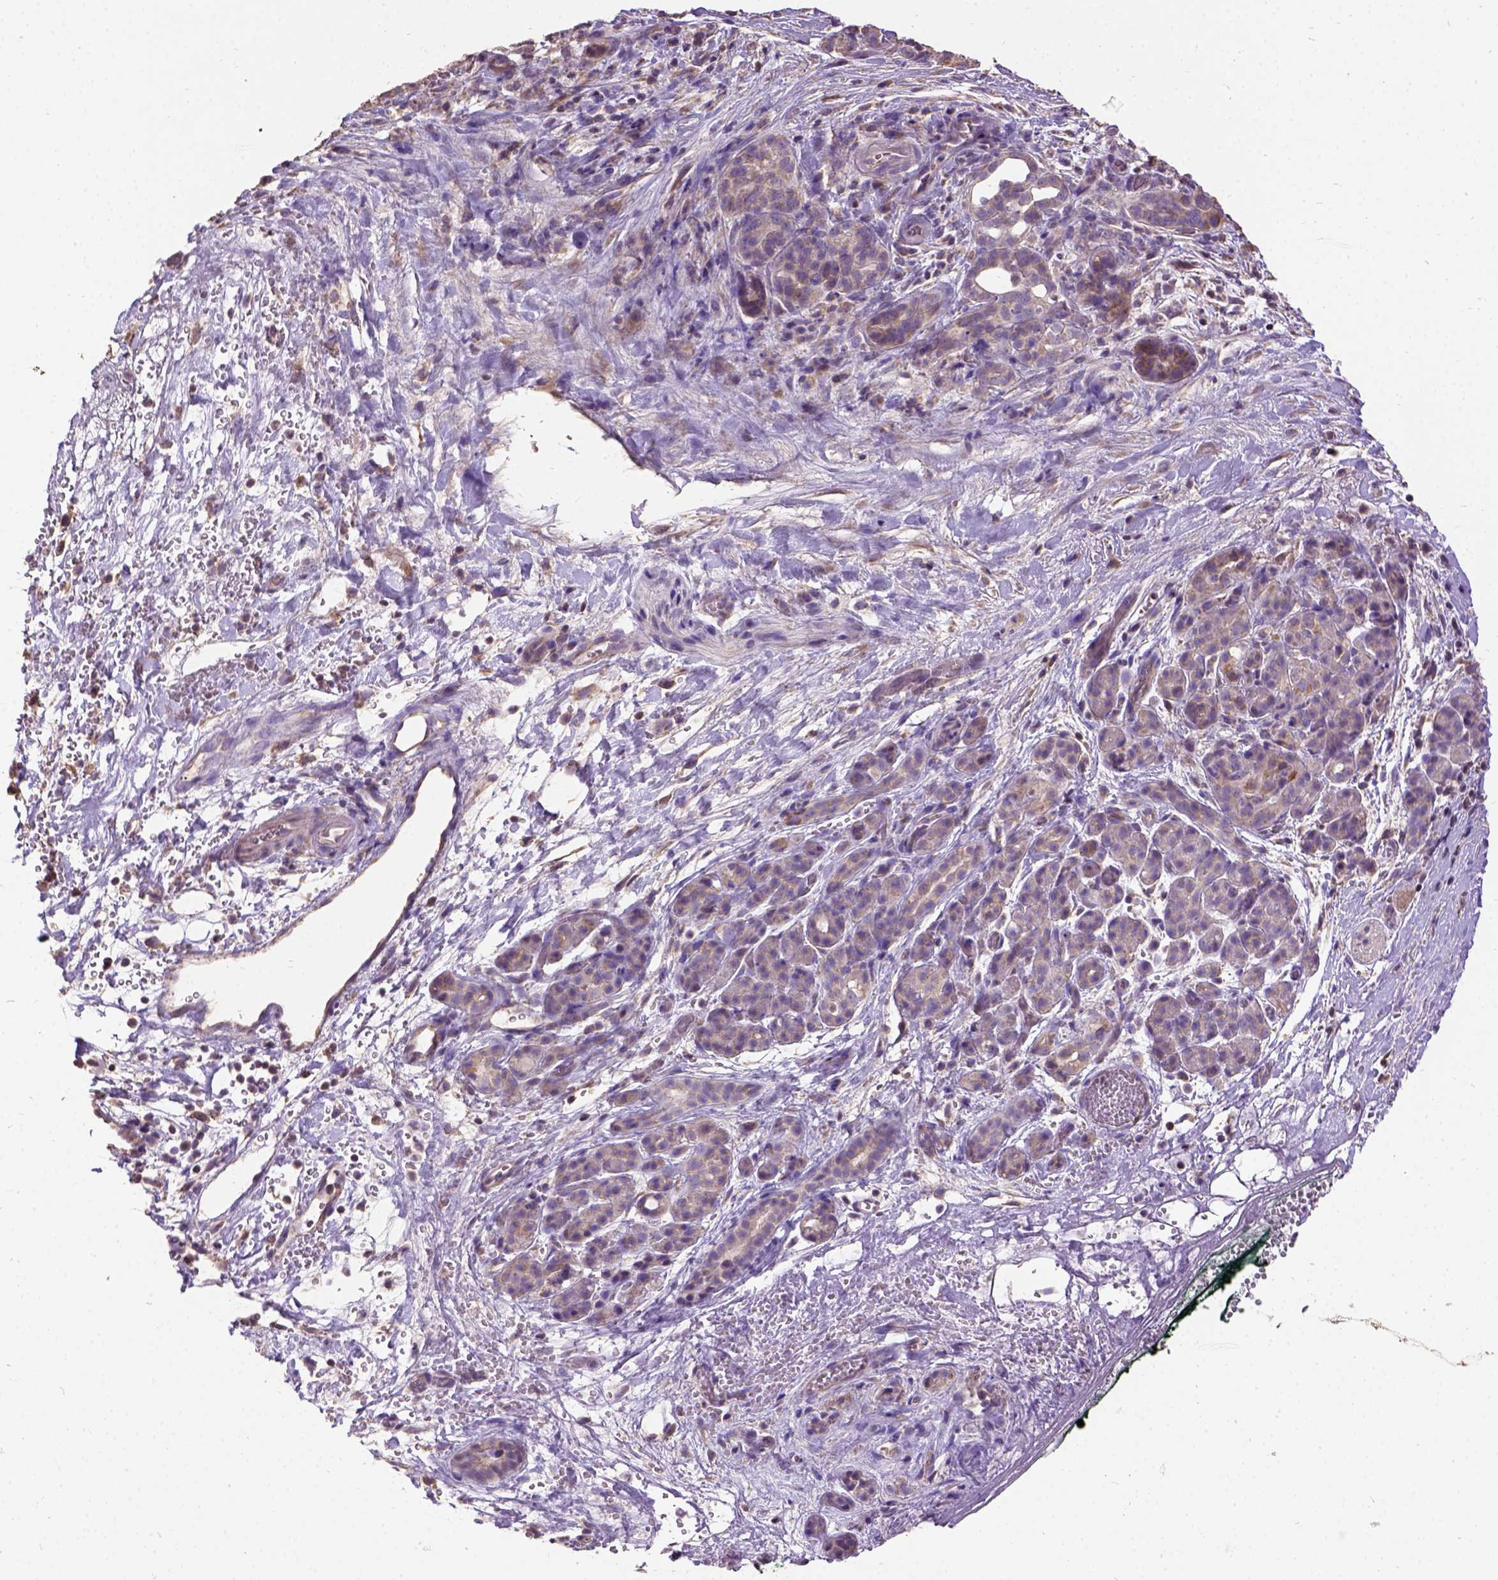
{"staining": {"intensity": "weak", "quantity": ">75%", "location": "cytoplasmic/membranous"}, "tissue": "pancreatic cancer", "cell_type": "Tumor cells", "image_type": "cancer", "snomed": [{"axis": "morphology", "description": "Adenocarcinoma, NOS"}, {"axis": "topography", "description": "Pancreas"}], "caption": "Tumor cells display low levels of weak cytoplasmic/membranous staining in approximately >75% of cells in pancreatic cancer (adenocarcinoma).", "gene": "DQX1", "patient": {"sex": "male", "age": 44}}